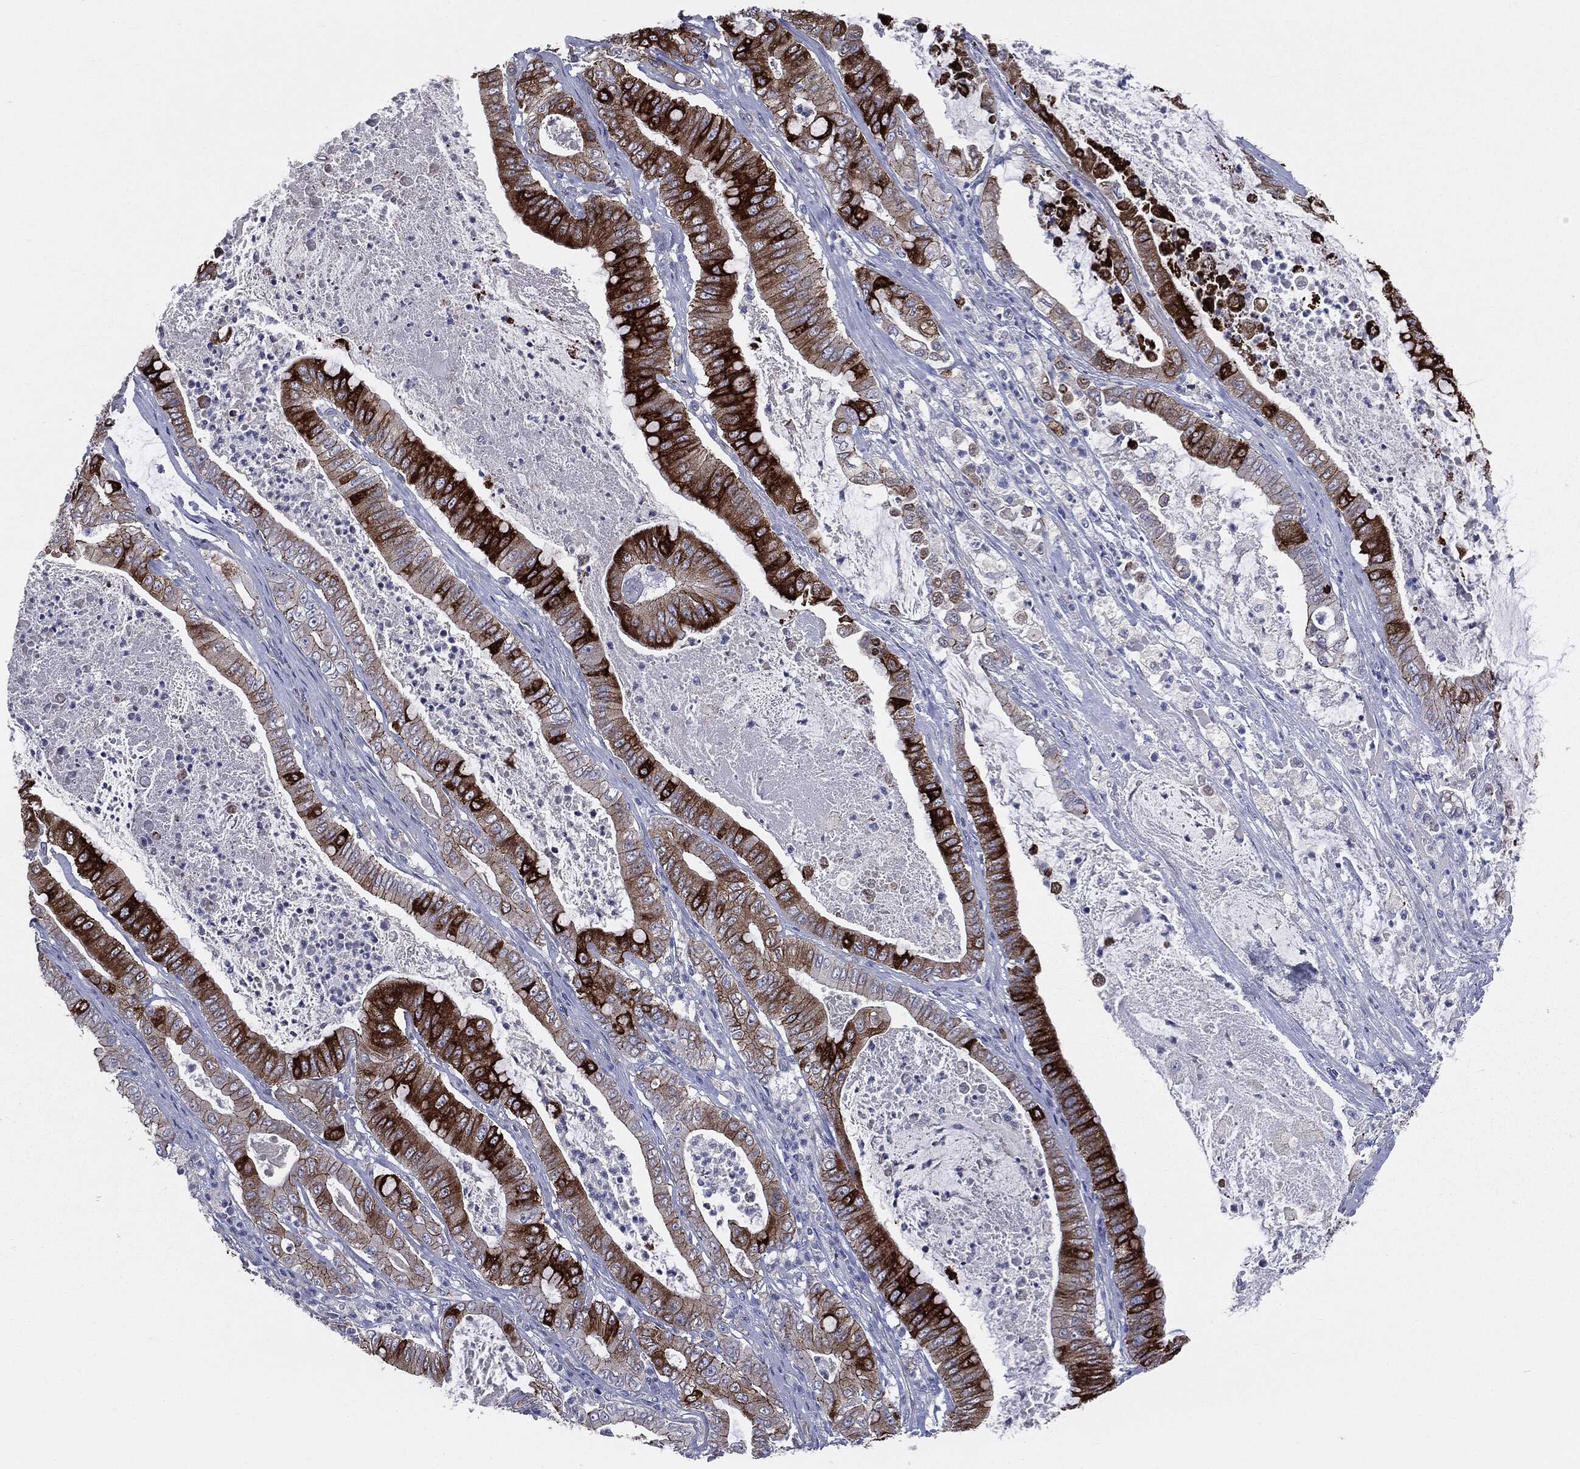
{"staining": {"intensity": "strong", "quantity": "25%-75%", "location": "cytoplasmic/membranous"}, "tissue": "pancreatic cancer", "cell_type": "Tumor cells", "image_type": "cancer", "snomed": [{"axis": "morphology", "description": "Adenocarcinoma, NOS"}, {"axis": "topography", "description": "Pancreas"}], "caption": "Immunohistochemistry (DAB (3,3'-diaminobenzidine)) staining of pancreatic cancer displays strong cytoplasmic/membranous protein staining in about 25%-75% of tumor cells.", "gene": "PTGS2", "patient": {"sex": "male", "age": 71}}